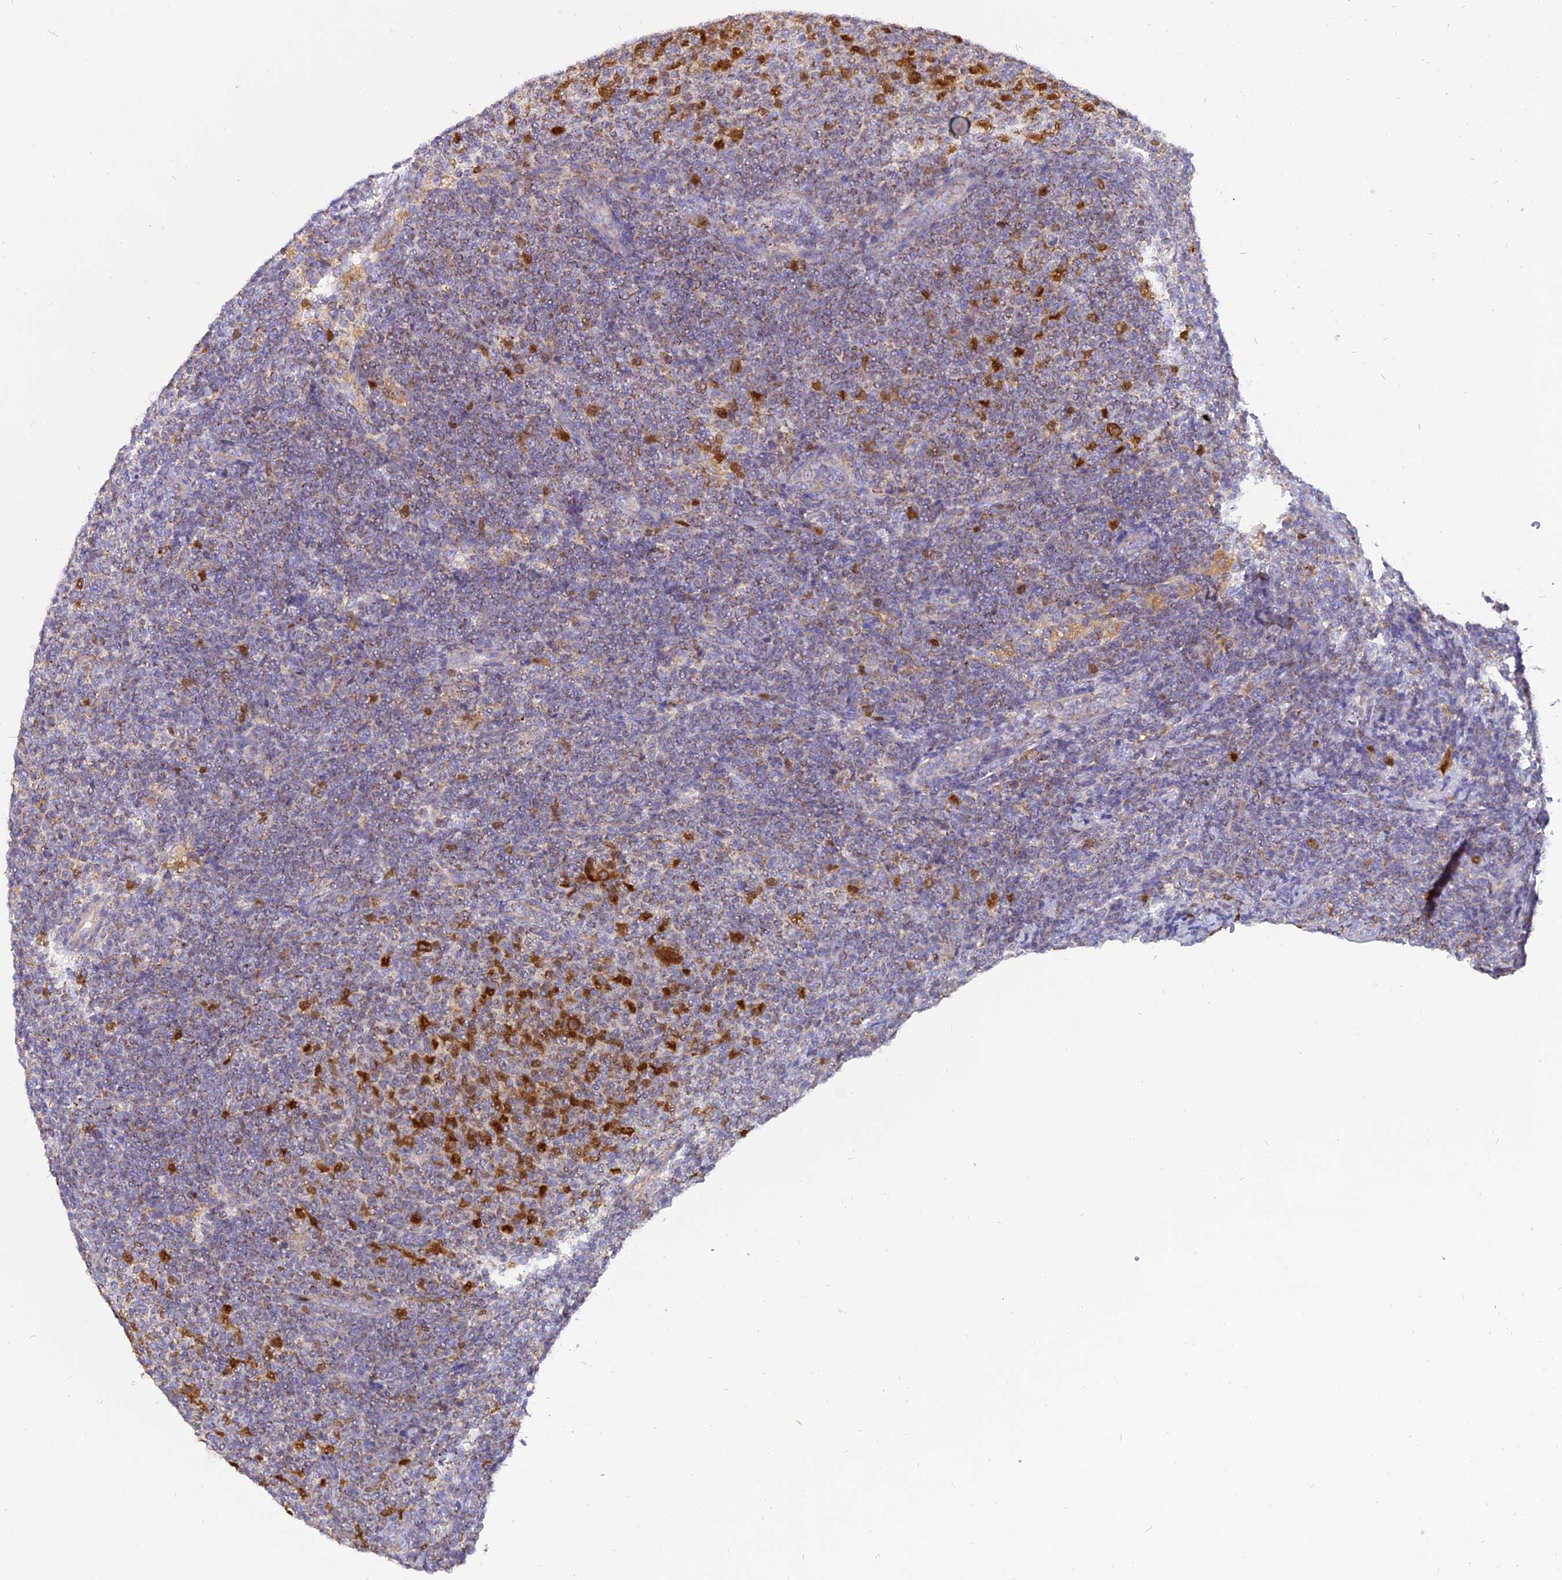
{"staining": {"intensity": "strong", "quantity": "<25%", "location": "cytoplasmic/membranous,nuclear"}, "tissue": "lymphoma", "cell_type": "Tumor cells", "image_type": "cancer", "snomed": [{"axis": "morphology", "description": "Malignant lymphoma, non-Hodgkin's type, Low grade"}, {"axis": "topography", "description": "Lymph node"}], "caption": "Low-grade malignant lymphoma, non-Hodgkin's type stained for a protein (brown) shows strong cytoplasmic/membranous and nuclear positive expression in approximately <25% of tumor cells.", "gene": "CENPV", "patient": {"sex": "male", "age": 66}}